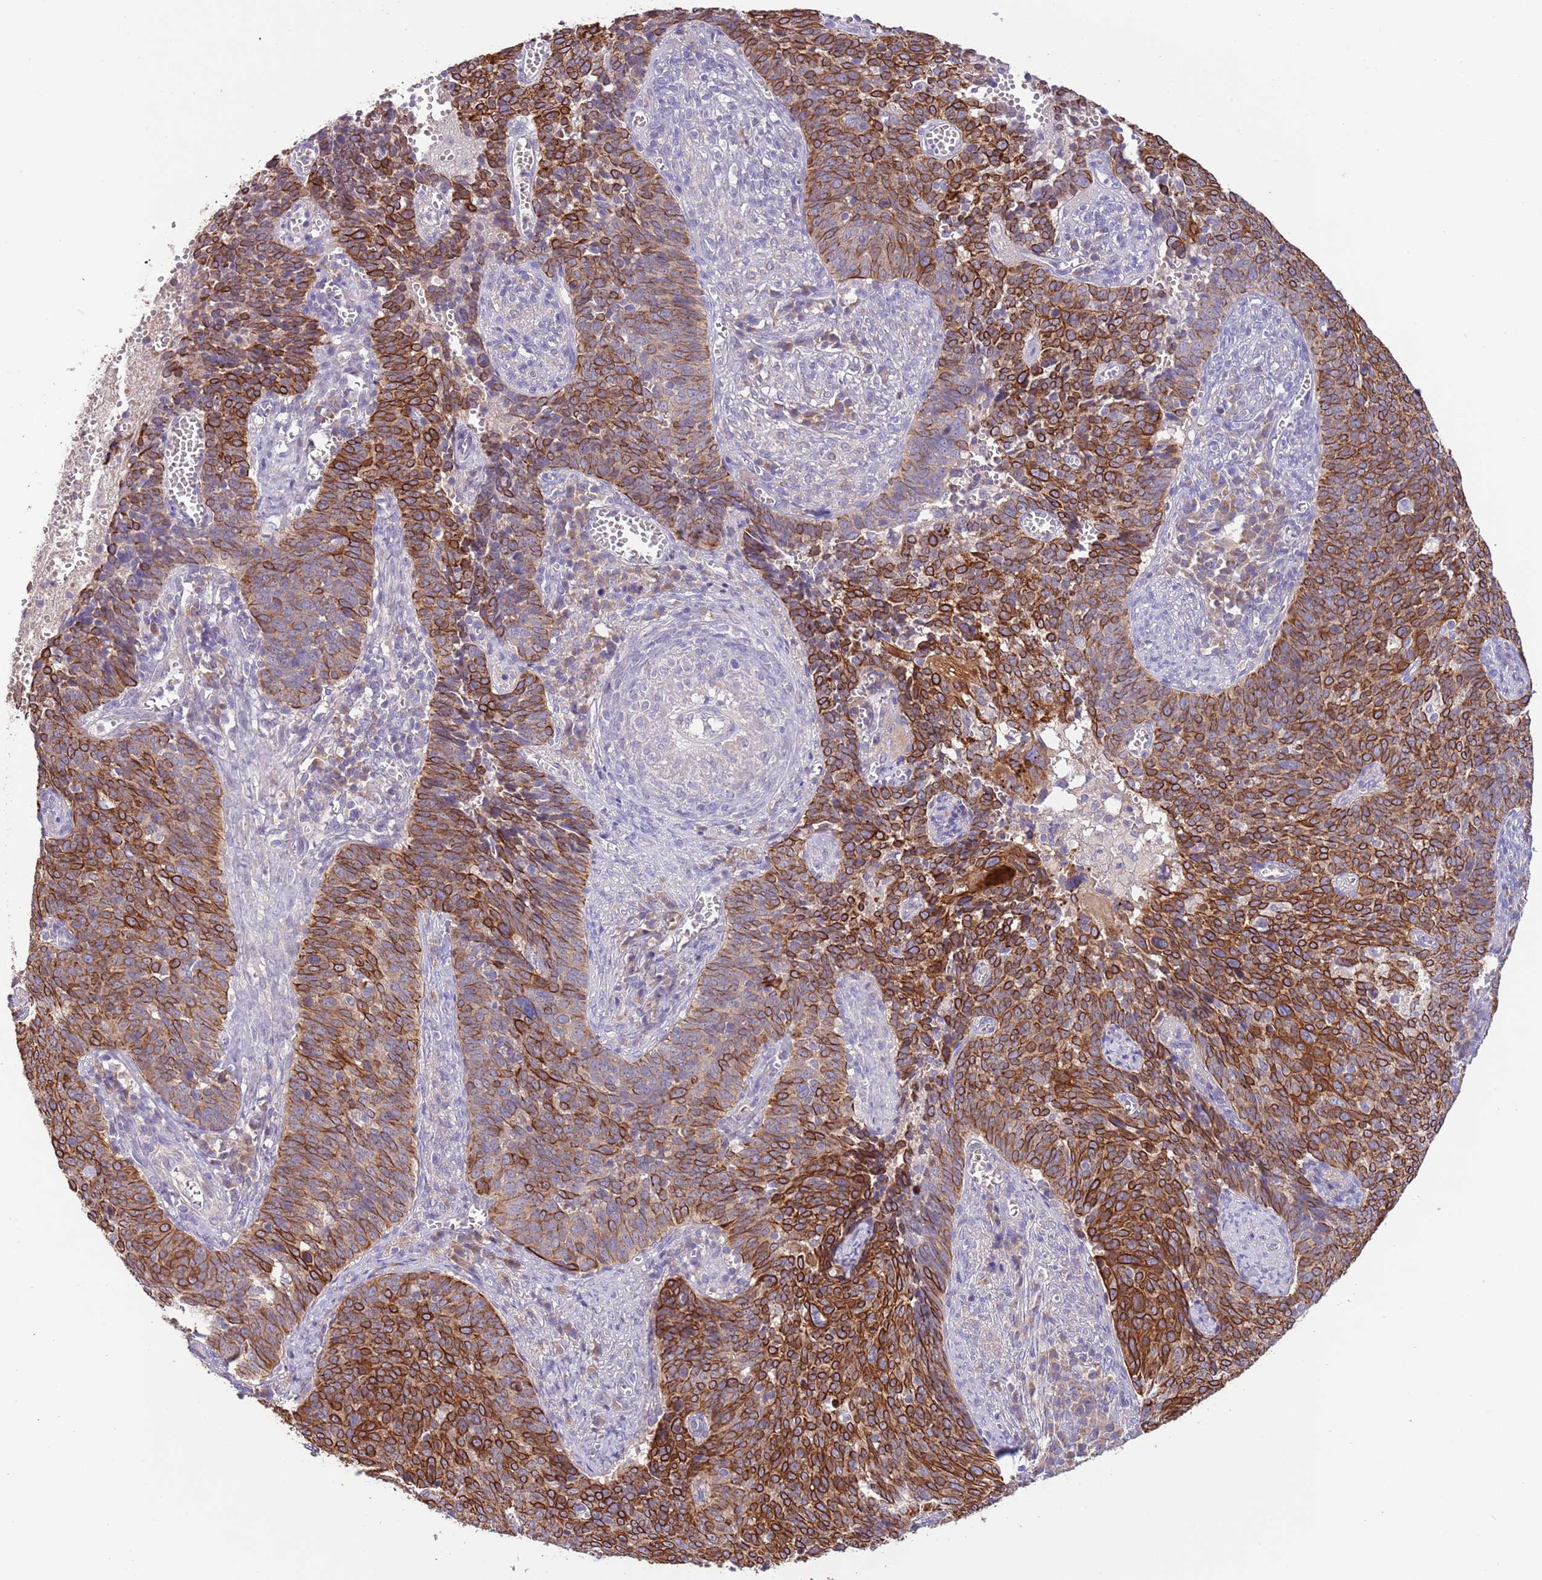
{"staining": {"intensity": "strong", "quantity": ">75%", "location": "cytoplasmic/membranous"}, "tissue": "cervical cancer", "cell_type": "Tumor cells", "image_type": "cancer", "snomed": [{"axis": "morphology", "description": "Normal tissue, NOS"}, {"axis": "morphology", "description": "Squamous cell carcinoma, NOS"}, {"axis": "topography", "description": "Cervix"}], "caption": "High-power microscopy captured an IHC micrograph of cervical cancer (squamous cell carcinoma), revealing strong cytoplasmic/membranous staining in about >75% of tumor cells.", "gene": "ZNF658", "patient": {"sex": "female", "age": 39}}